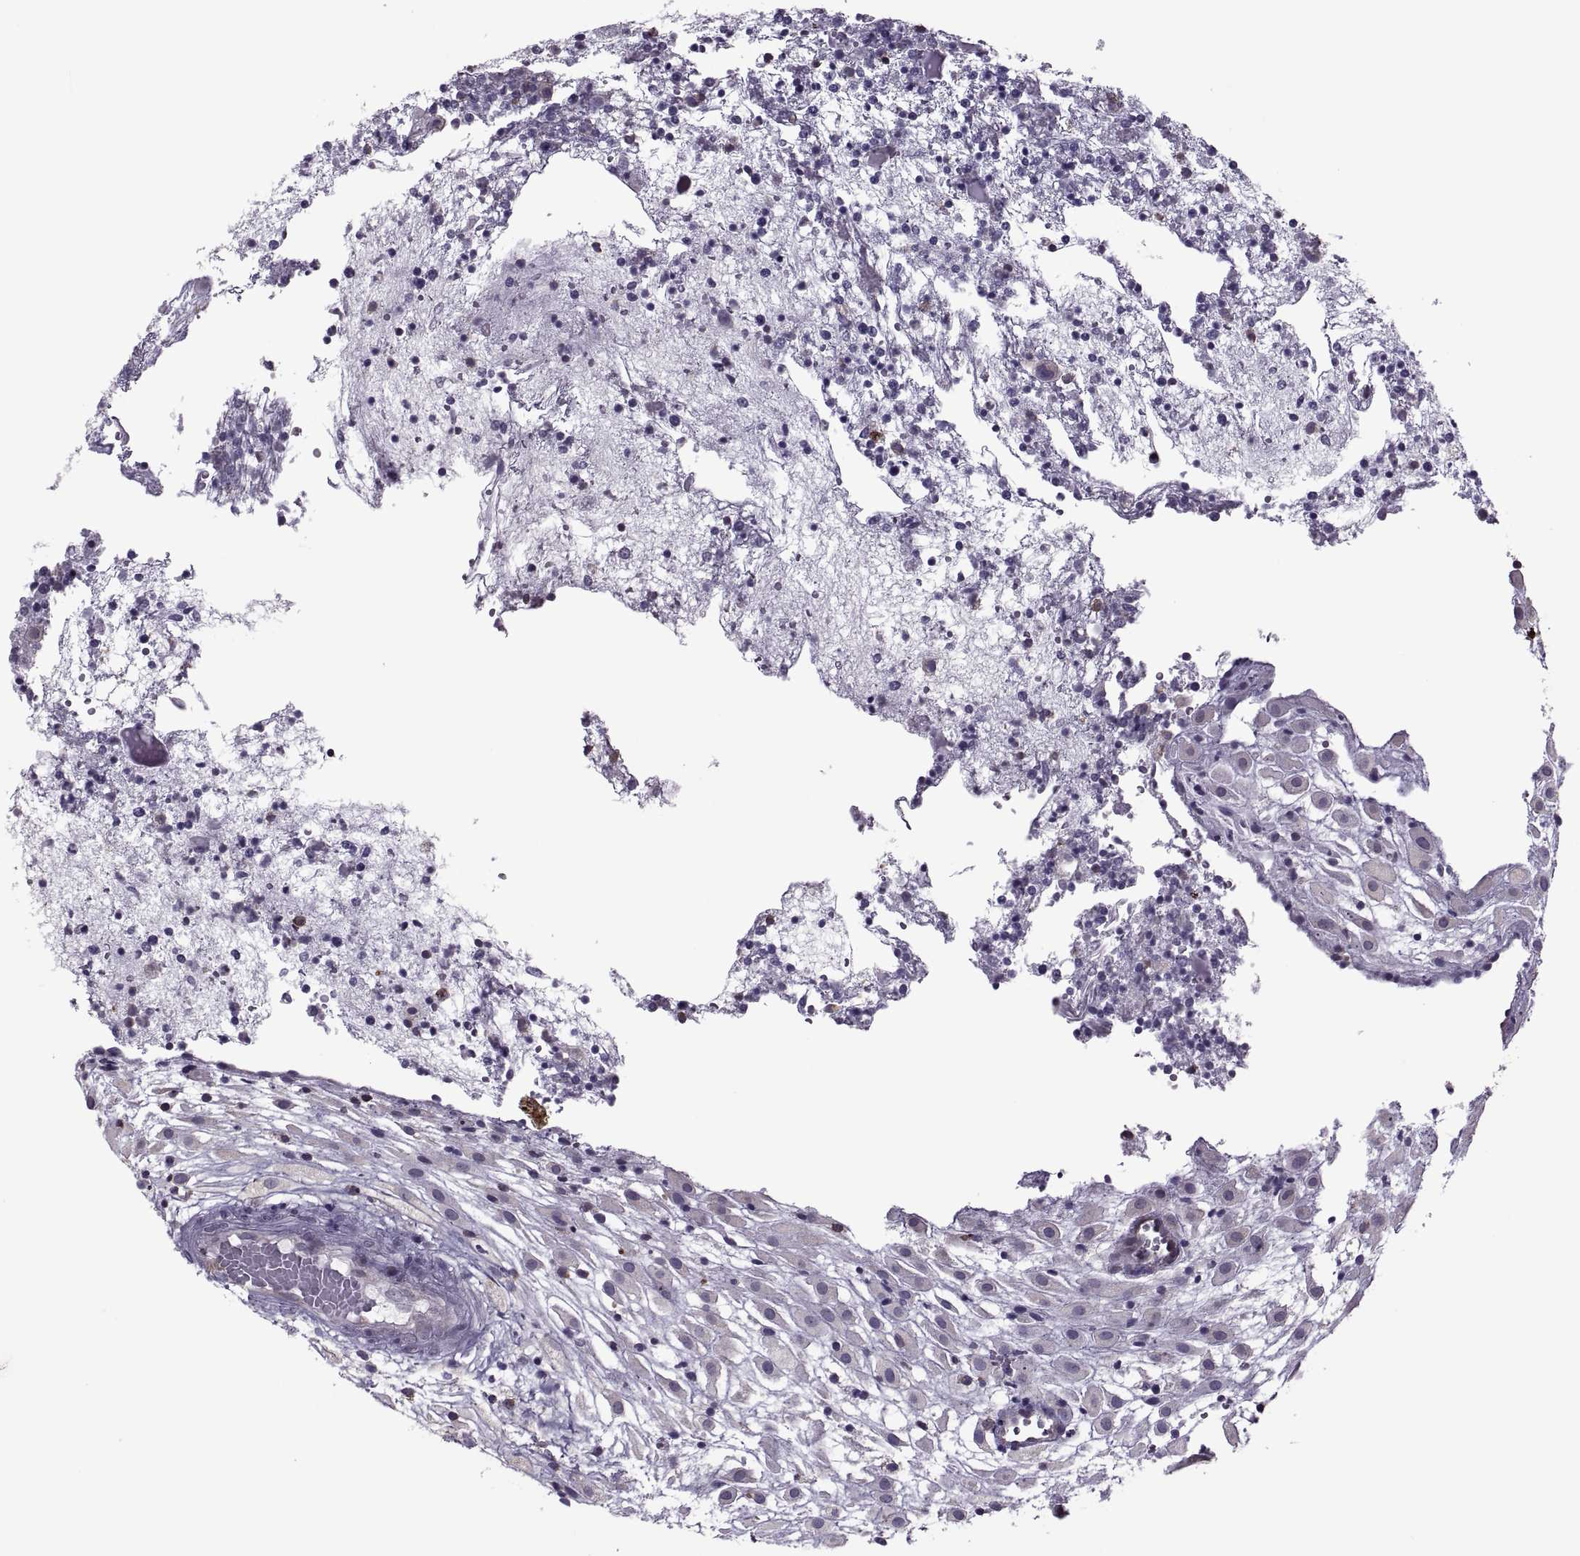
{"staining": {"intensity": "negative", "quantity": "none", "location": "none"}, "tissue": "placenta", "cell_type": "Decidual cells", "image_type": "normal", "snomed": [{"axis": "morphology", "description": "Normal tissue, NOS"}, {"axis": "topography", "description": "Placenta"}], "caption": "This is a histopathology image of immunohistochemistry staining of unremarkable placenta, which shows no positivity in decidual cells. (Brightfield microscopy of DAB (3,3'-diaminobenzidine) immunohistochemistry (IHC) at high magnification).", "gene": "PABPC1", "patient": {"sex": "female", "age": 24}}